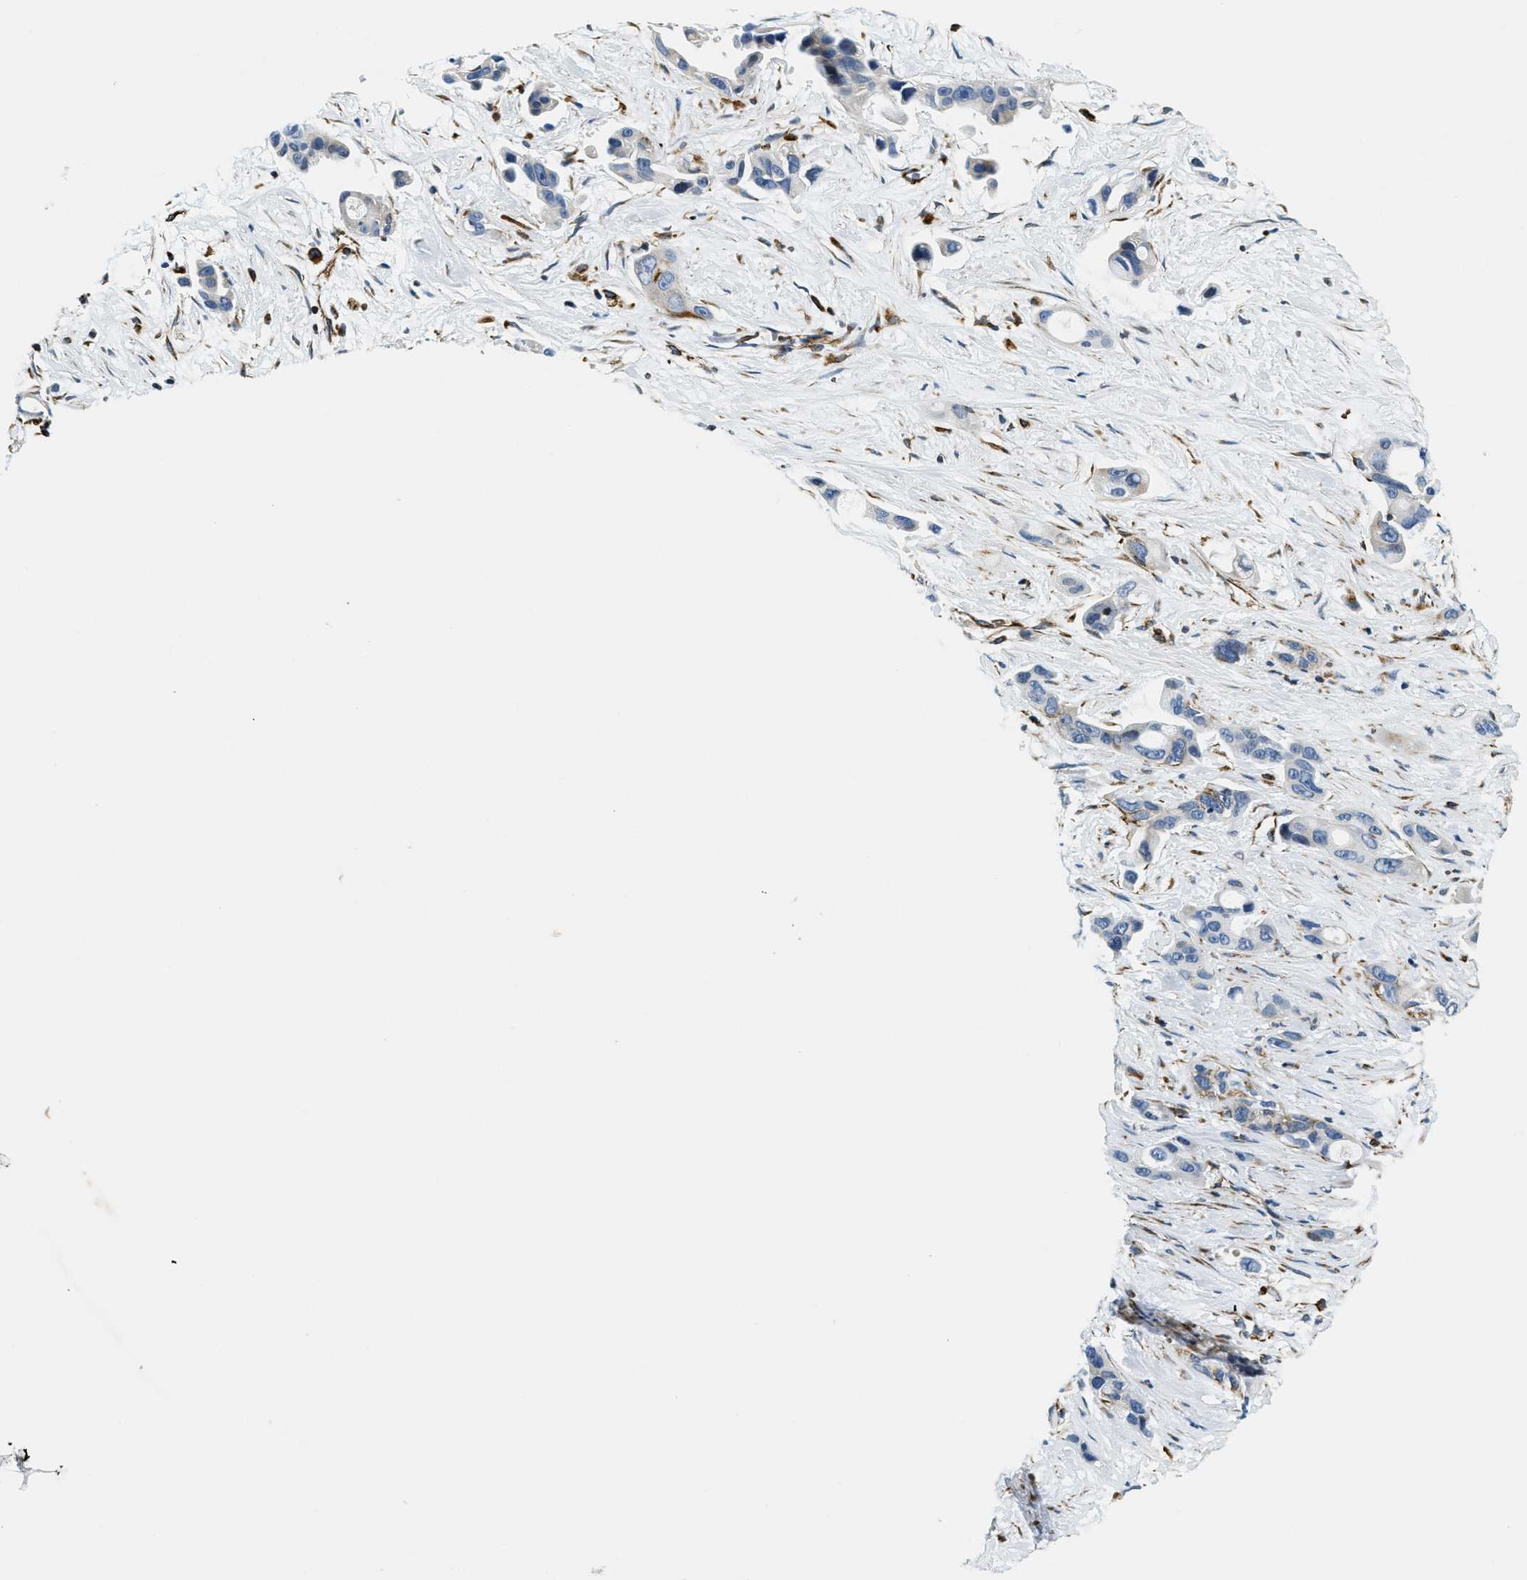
{"staining": {"intensity": "moderate", "quantity": "25%-75%", "location": "cytoplasmic/membranous"}, "tissue": "pancreatic cancer", "cell_type": "Tumor cells", "image_type": "cancer", "snomed": [{"axis": "morphology", "description": "Adenocarcinoma, NOS"}, {"axis": "topography", "description": "Pancreas"}], "caption": "Immunohistochemical staining of pancreatic cancer demonstrates moderate cytoplasmic/membranous protein expression in about 25%-75% of tumor cells.", "gene": "GNS", "patient": {"sex": "male", "age": 53}}